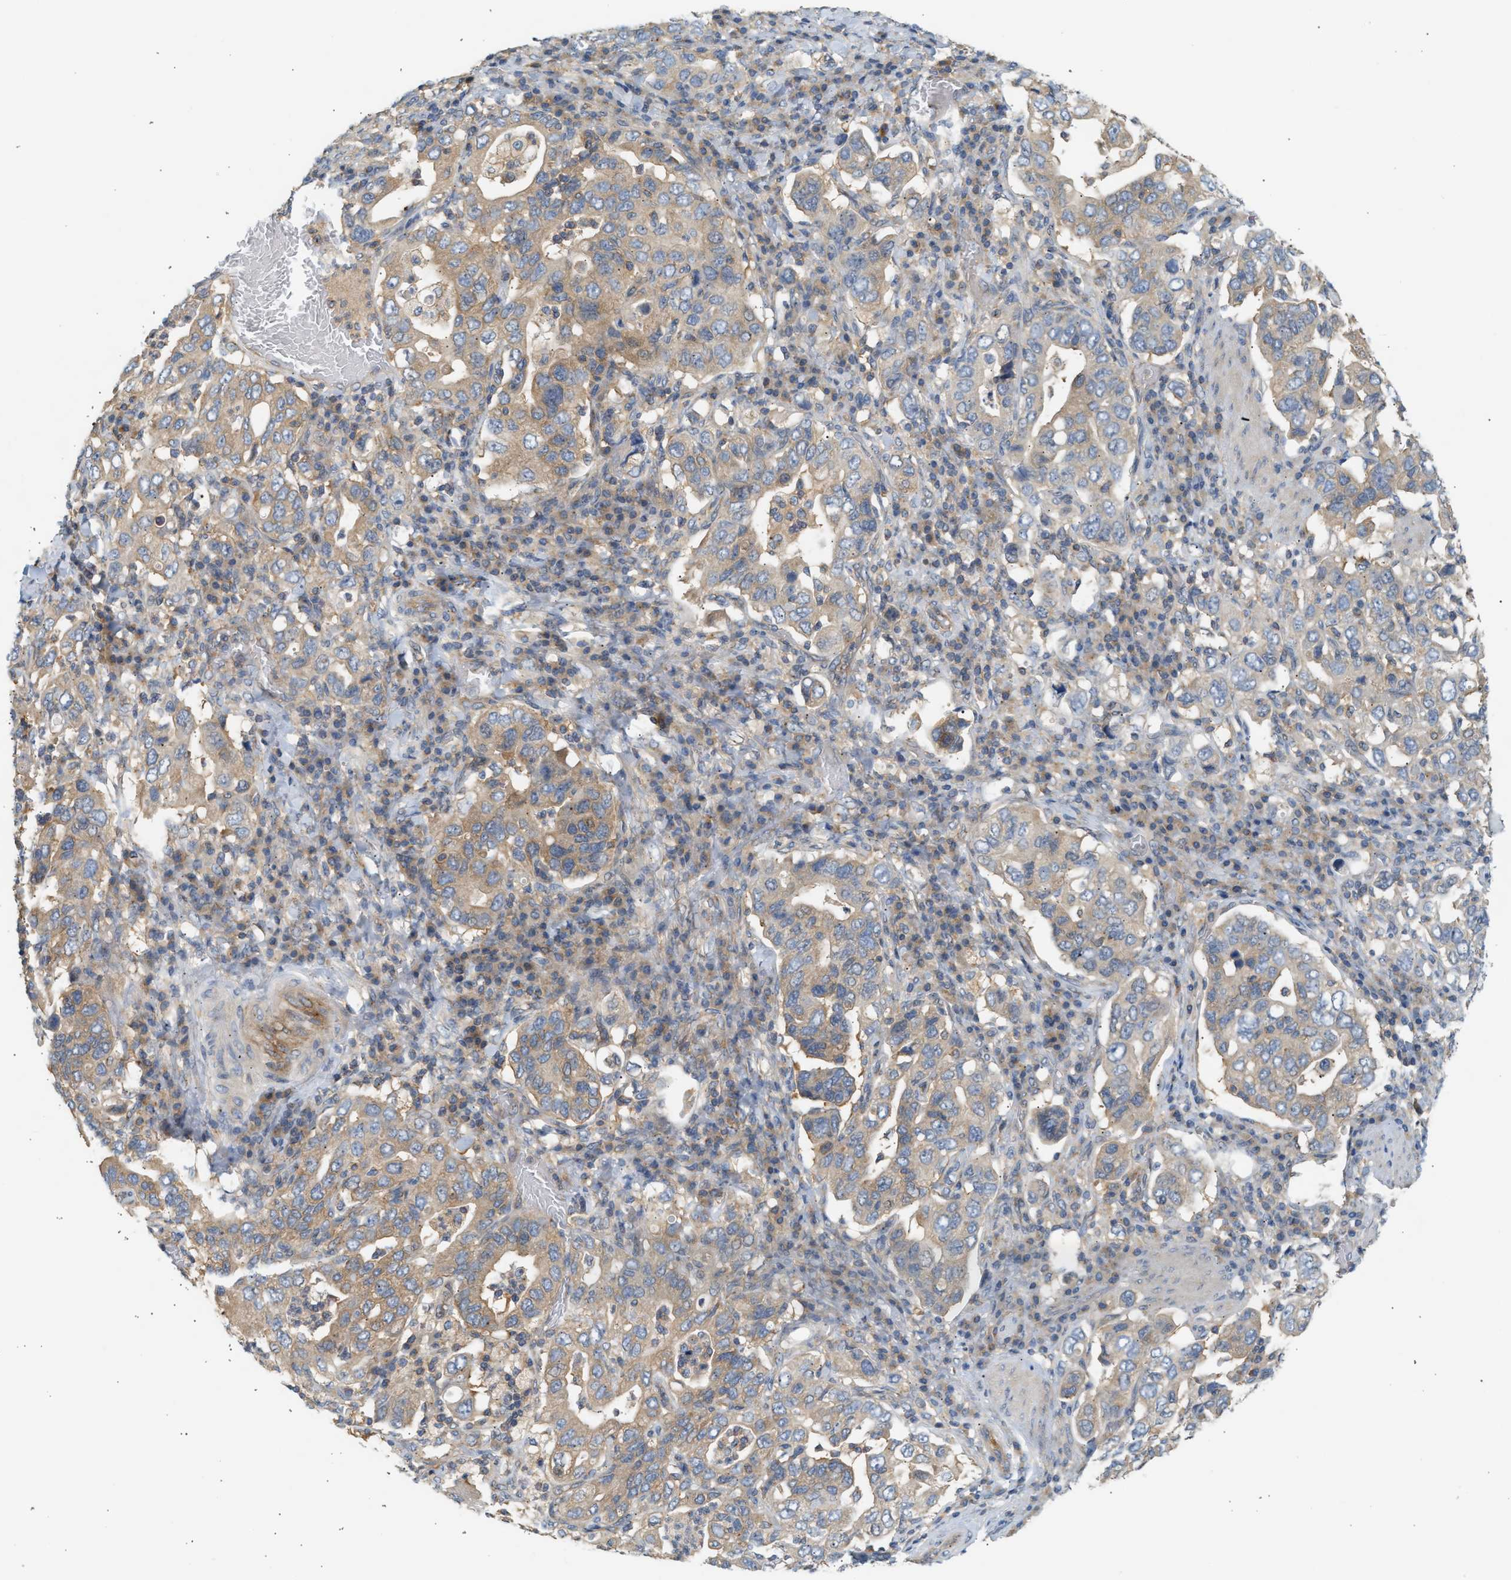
{"staining": {"intensity": "weak", "quantity": ">75%", "location": "cytoplasmic/membranous"}, "tissue": "stomach cancer", "cell_type": "Tumor cells", "image_type": "cancer", "snomed": [{"axis": "morphology", "description": "Adenocarcinoma, NOS"}, {"axis": "topography", "description": "Stomach, upper"}], "caption": "Weak cytoplasmic/membranous protein staining is present in approximately >75% of tumor cells in stomach cancer.", "gene": "PAFAH1B1", "patient": {"sex": "male", "age": 62}}